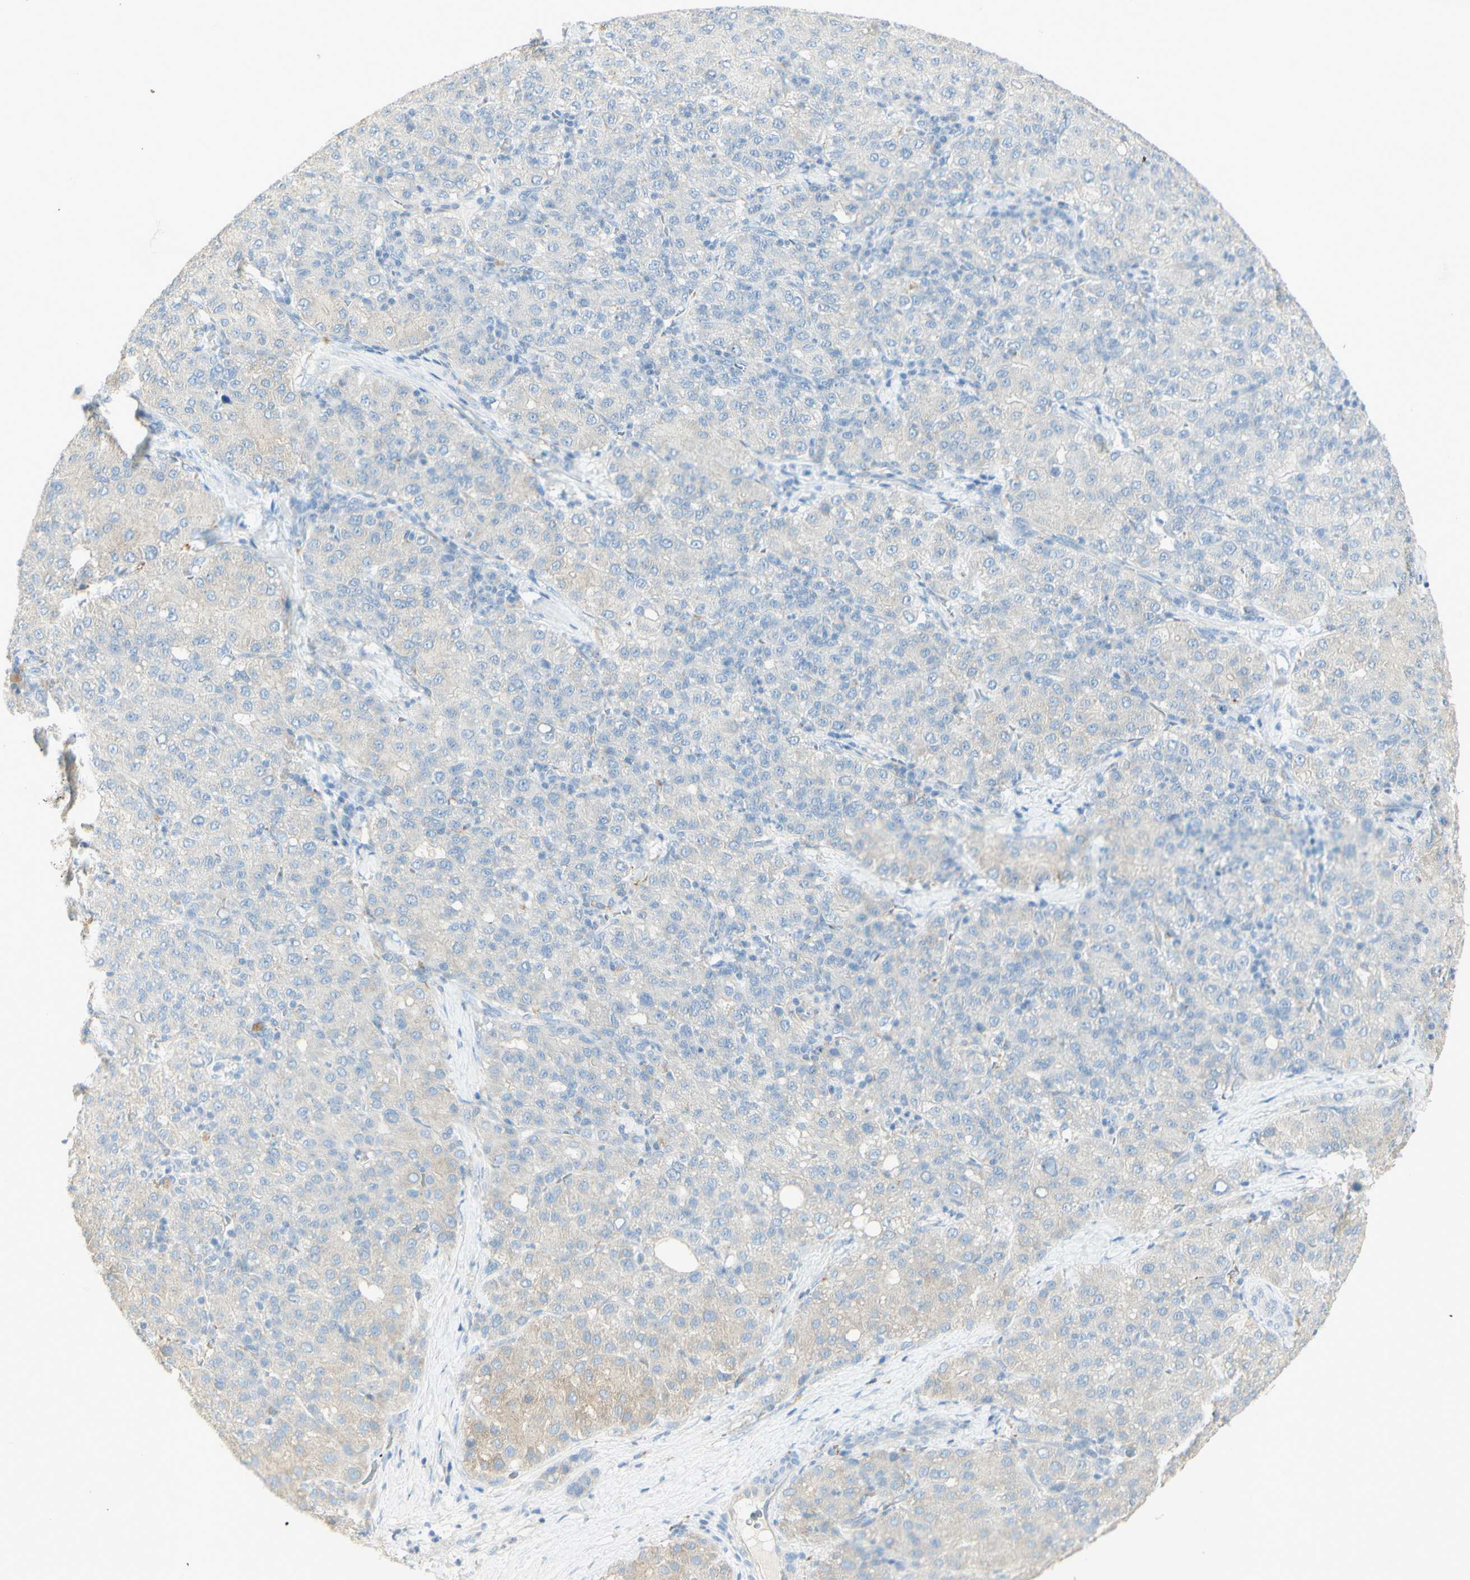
{"staining": {"intensity": "negative", "quantity": "none", "location": "none"}, "tissue": "liver cancer", "cell_type": "Tumor cells", "image_type": "cancer", "snomed": [{"axis": "morphology", "description": "Carcinoma, Hepatocellular, NOS"}, {"axis": "topography", "description": "Liver"}], "caption": "IHC photomicrograph of liver cancer stained for a protein (brown), which shows no expression in tumor cells. The staining is performed using DAB (3,3'-diaminobenzidine) brown chromogen with nuclei counter-stained in using hematoxylin.", "gene": "ART3", "patient": {"sex": "male", "age": 65}}